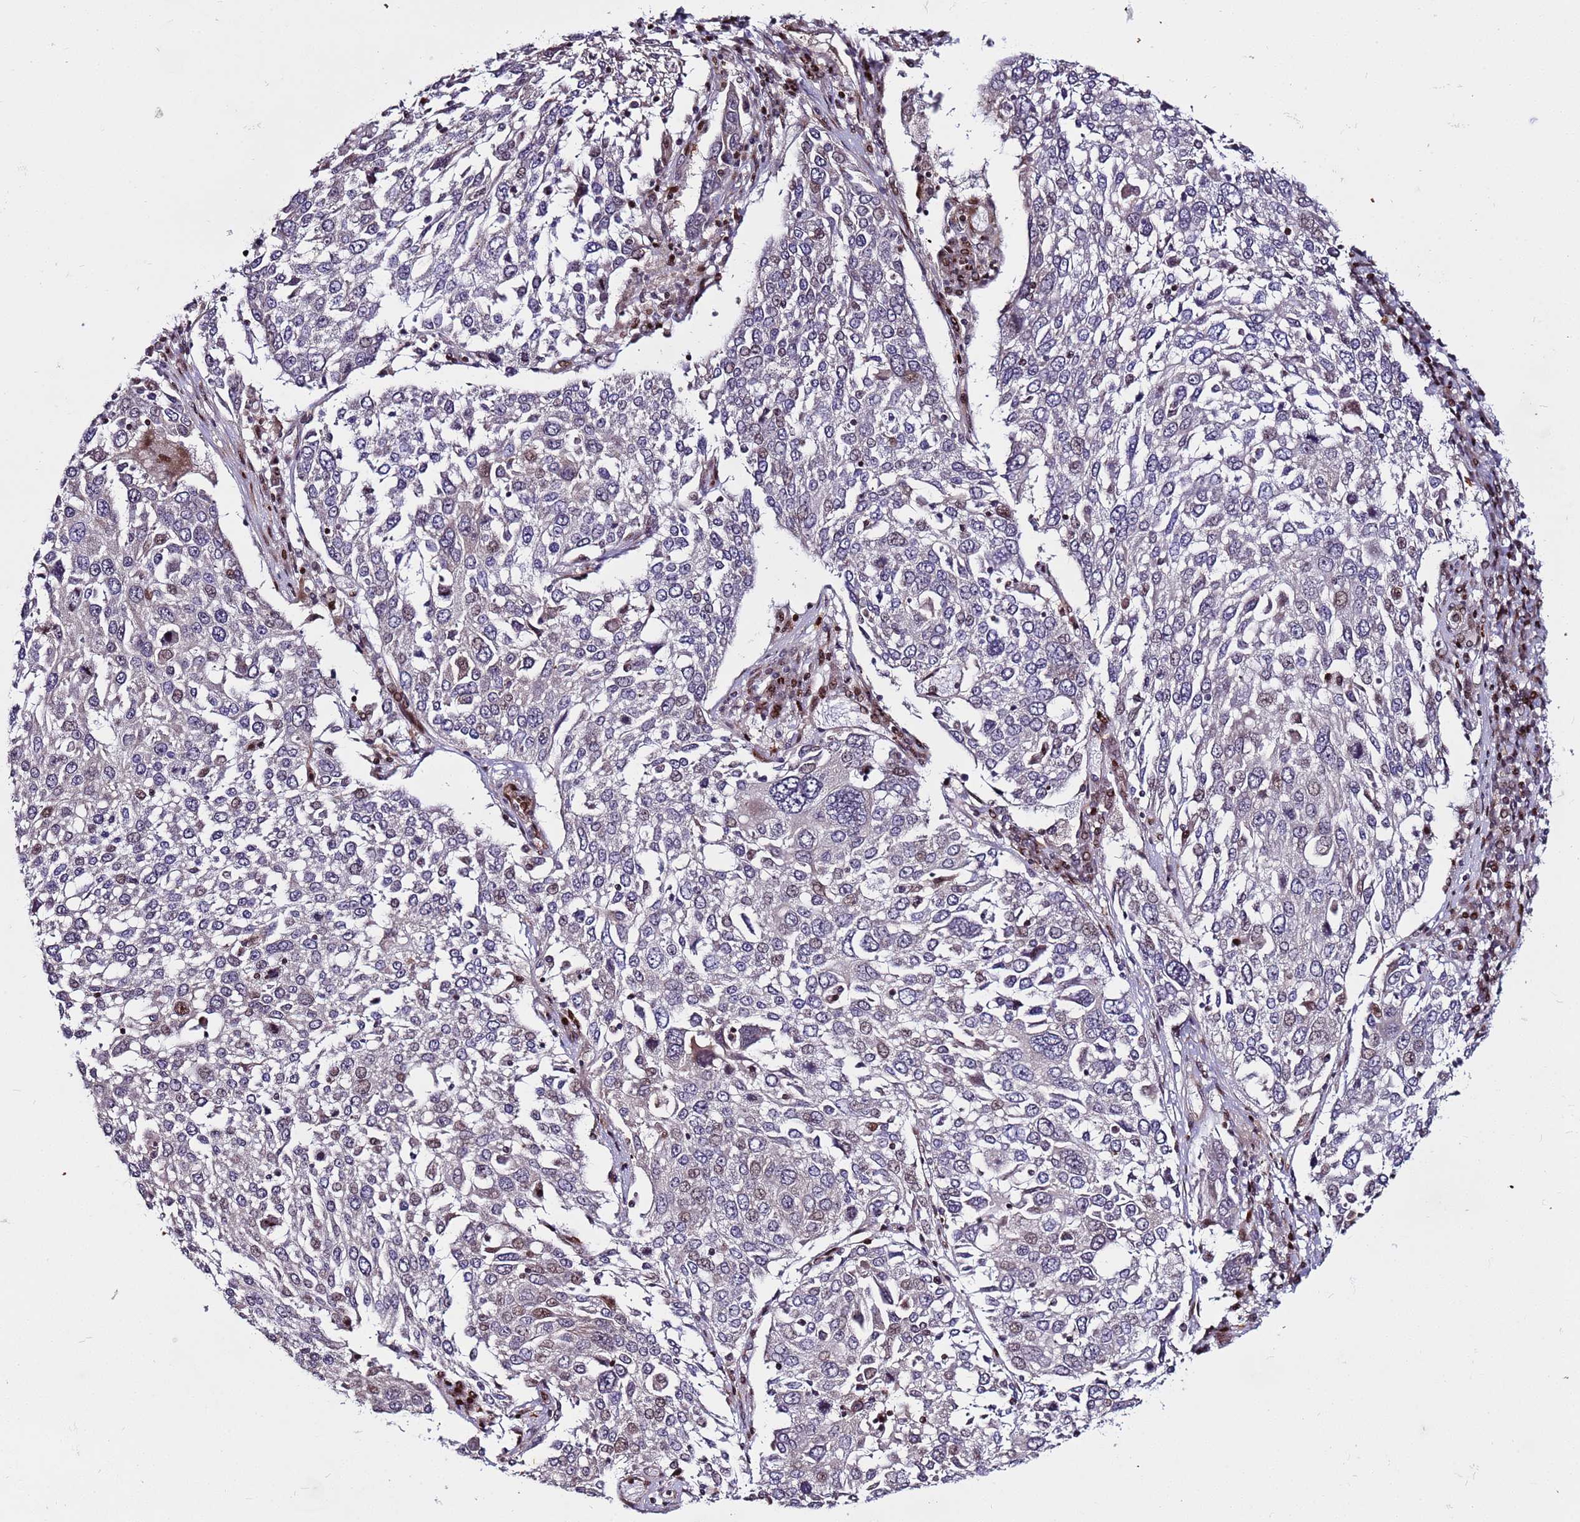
{"staining": {"intensity": "negative", "quantity": "none", "location": "none"}, "tissue": "lung cancer", "cell_type": "Tumor cells", "image_type": "cancer", "snomed": [{"axis": "morphology", "description": "Squamous cell carcinoma, NOS"}, {"axis": "topography", "description": "Lung"}], "caption": "Immunohistochemistry micrograph of human lung cancer stained for a protein (brown), which displays no expression in tumor cells.", "gene": "WBP11", "patient": {"sex": "male", "age": 65}}